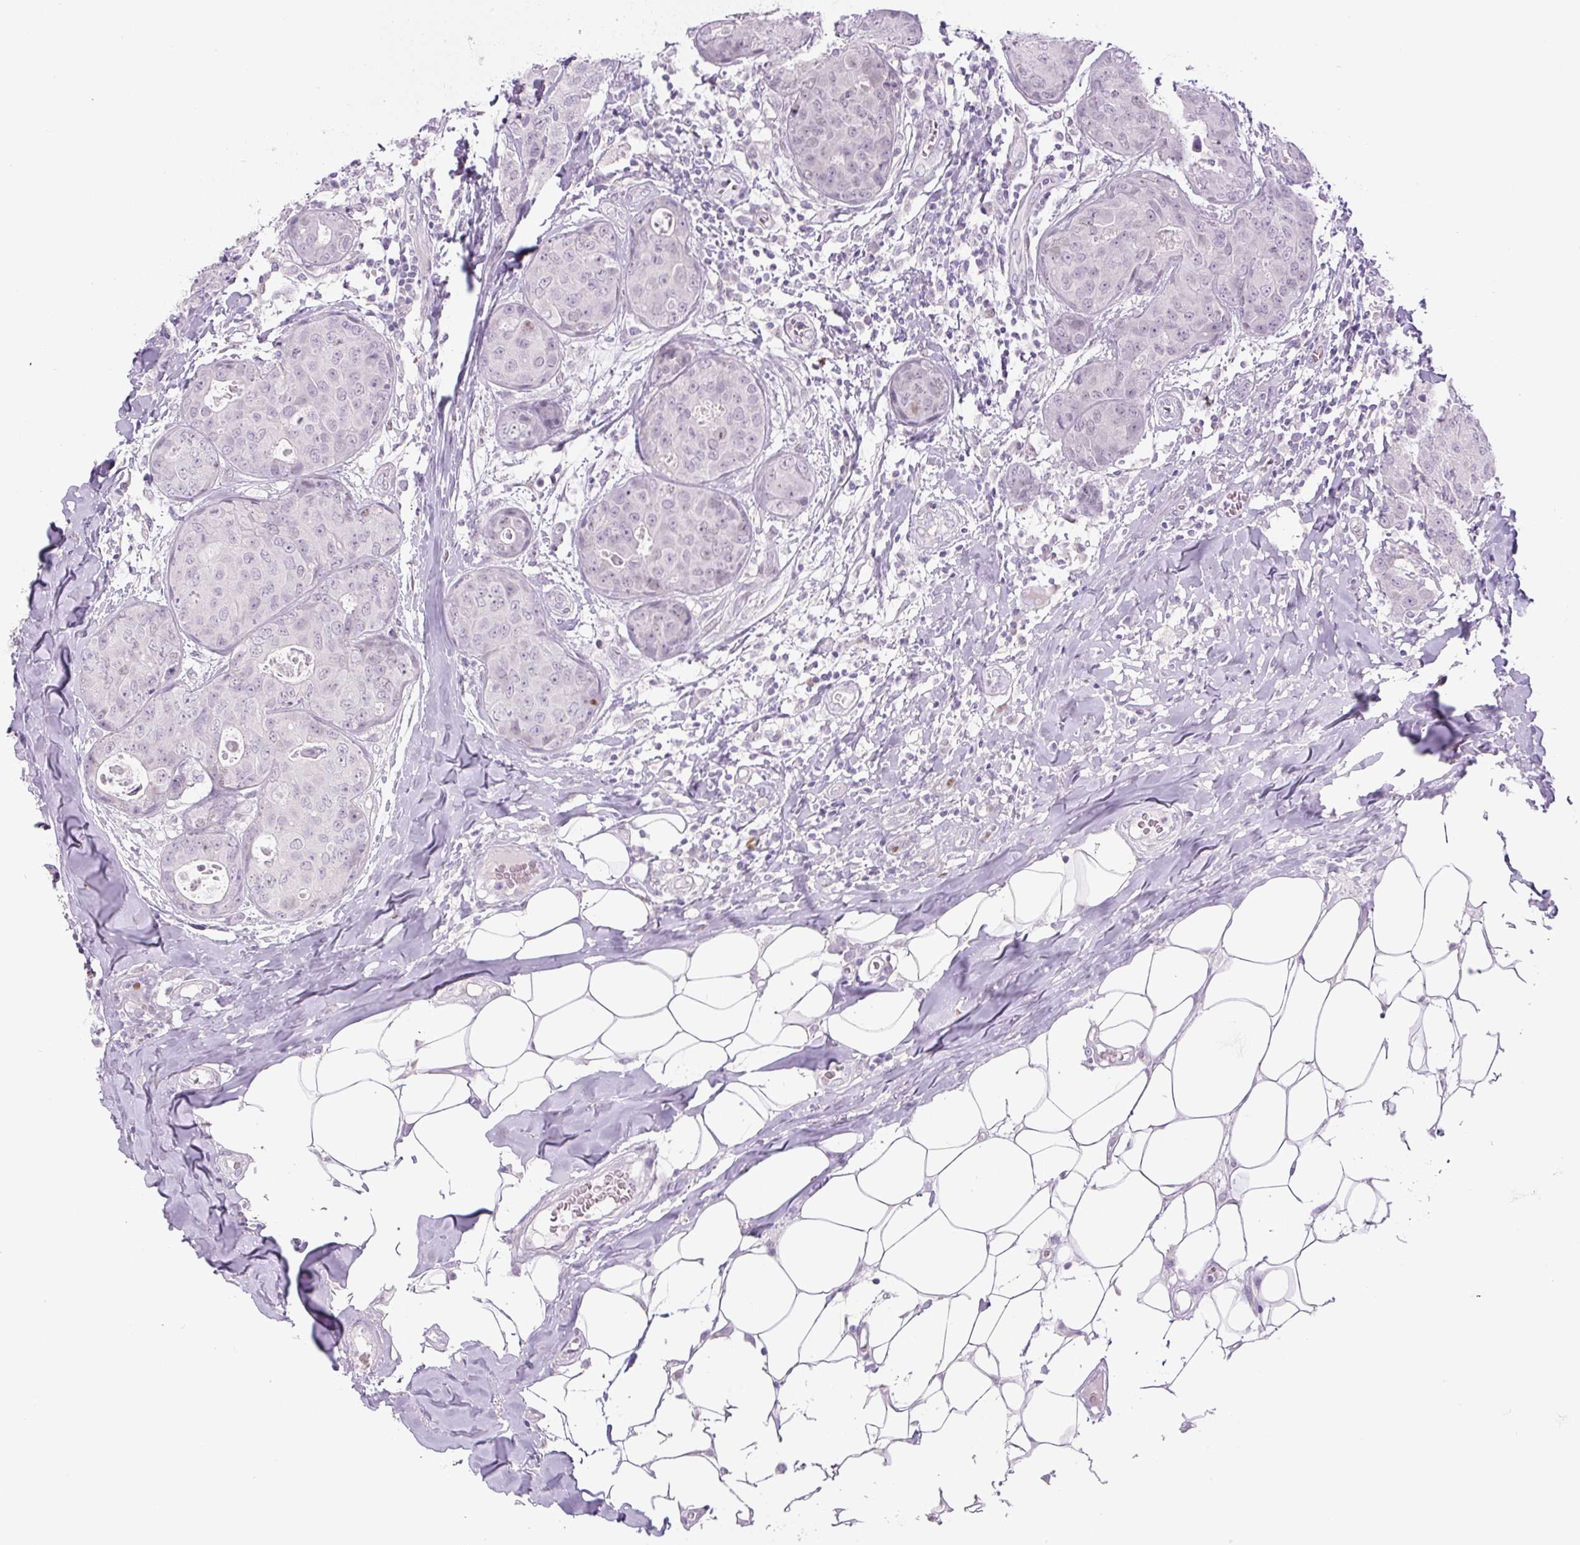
{"staining": {"intensity": "negative", "quantity": "none", "location": "none"}, "tissue": "breast cancer", "cell_type": "Tumor cells", "image_type": "cancer", "snomed": [{"axis": "morphology", "description": "Duct carcinoma"}, {"axis": "topography", "description": "Breast"}], "caption": "IHC of breast invasive ductal carcinoma shows no expression in tumor cells.", "gene": "SIX1", "patient": {"sex": "female", "age": 43}}